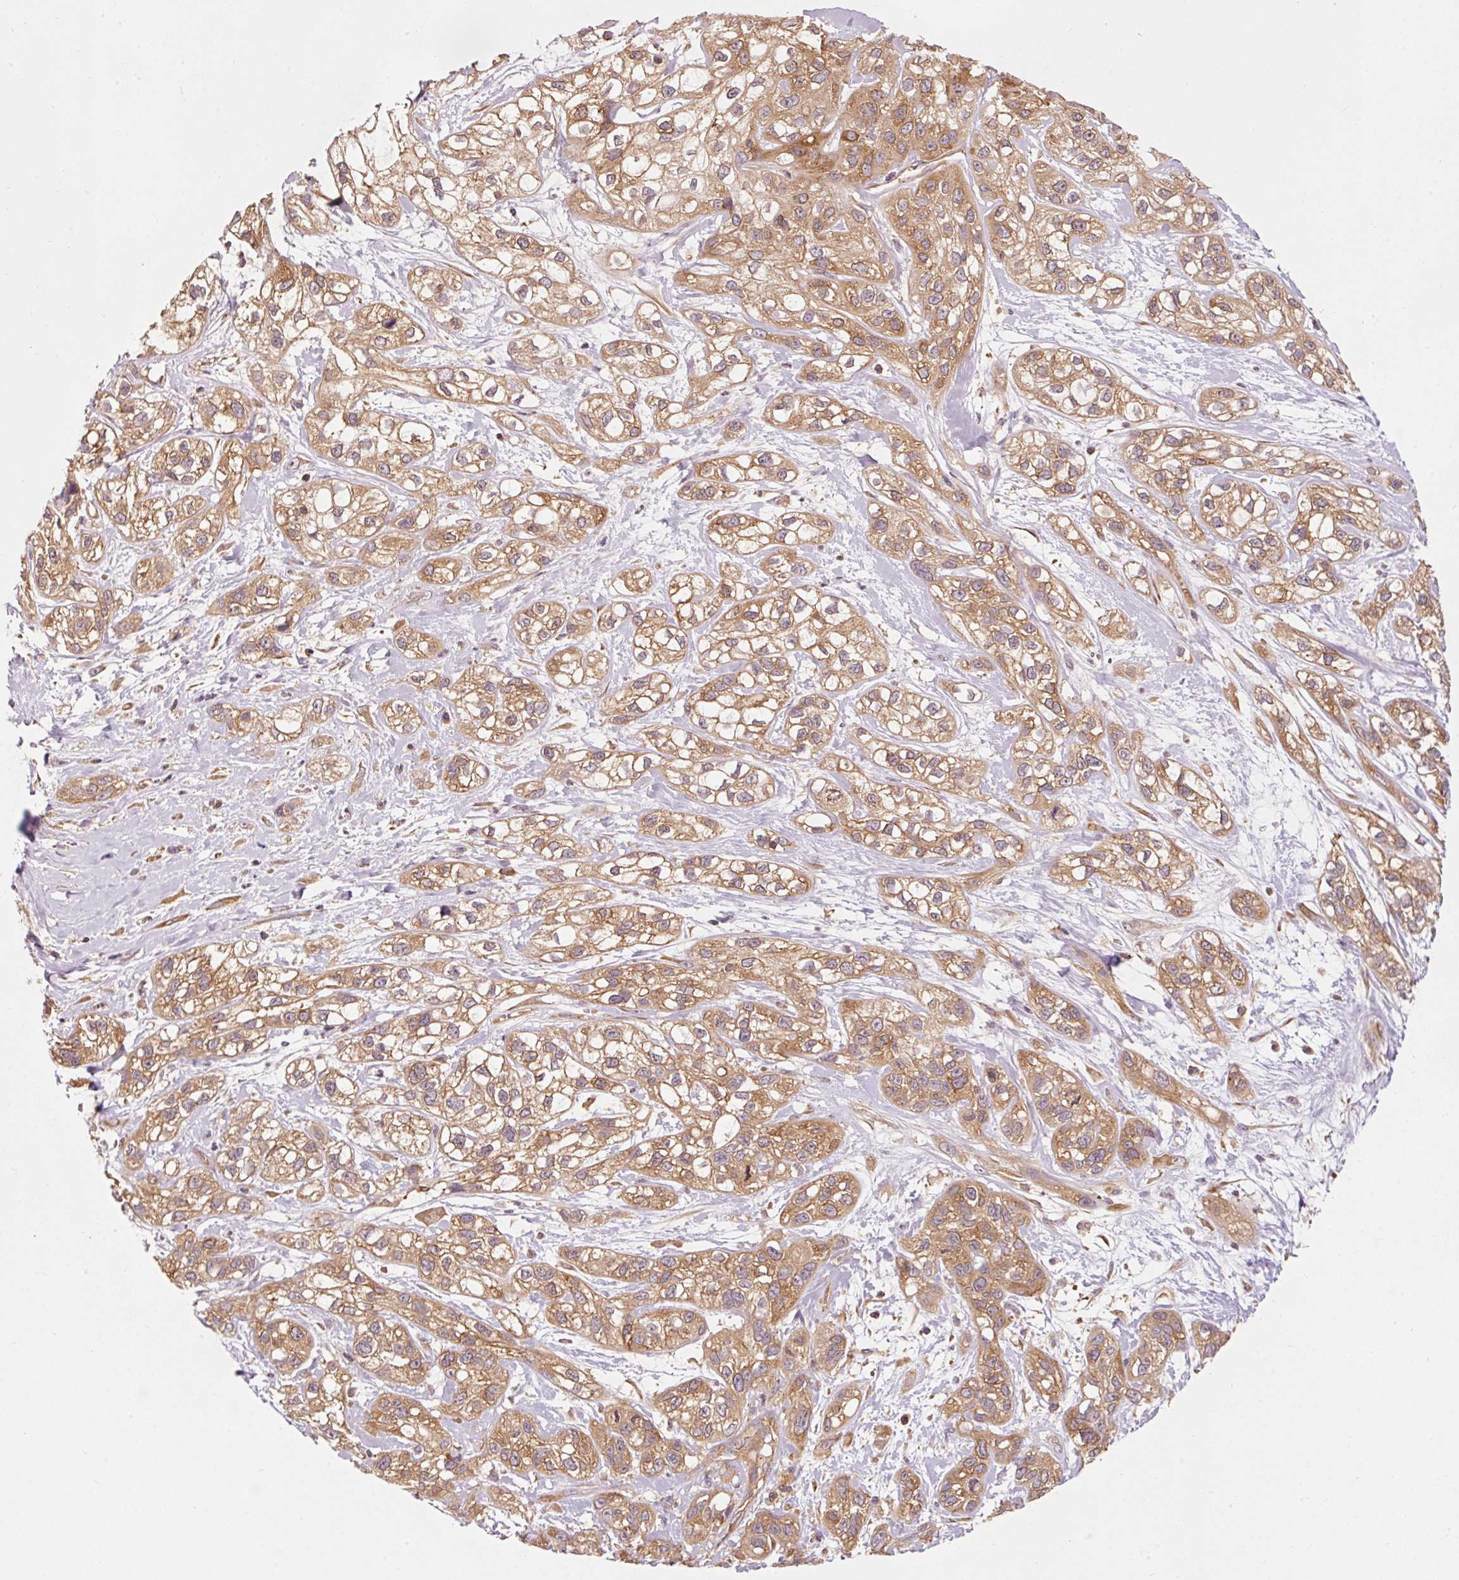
{"staining": {"intensity": "moderate", "quantity": ">75%", "location": "cytoplasmic/membranous"}, "tissue": "skin cancer", "cell_type": "Tumor cells", "image_type": "cancer", "snomed": [{"axis": "morphology", "description": "Squamous cell carcinoma, NOS"}, {"axis": "topography", "description": "Skin"}], "caption": "Skin cancer (squamous cell carcinoma) stained with IHC exhibits moderate cytoplasmic/membranous positivity in about >75% of tumor cells. (Stains: DAB in brown, nuclei in blue, Microscopy: brightfield microscopy at high magnification).", "gene": "PDAP1", "patient": {"sex": "male", "age": 82}}